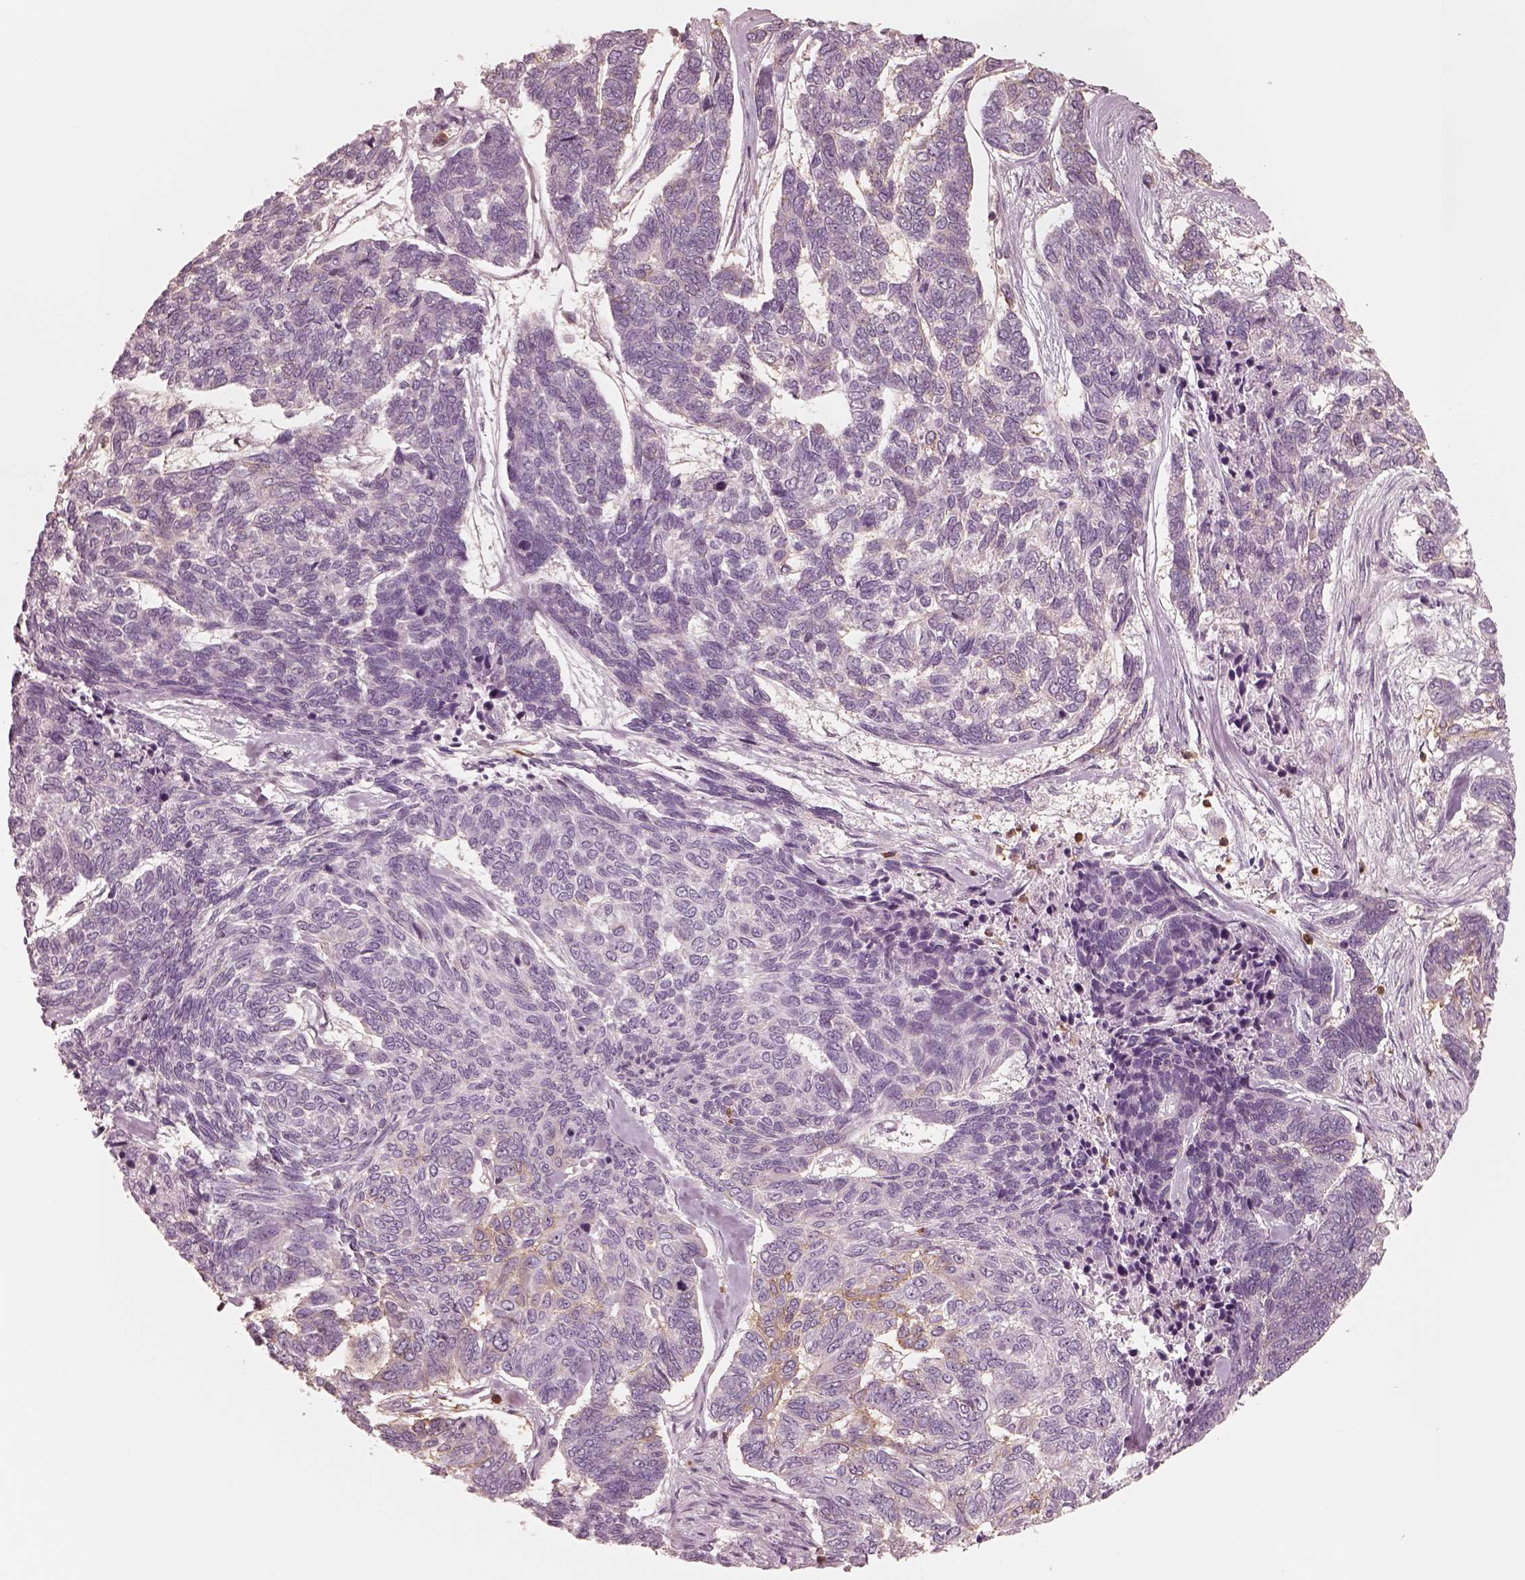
{"staining": {"intensity": "weak", "quantity": "25%-75%", "location": "cytoplasmic/membranous"}, "tissue": "skin cancer", "cell_type": "Tumor cells", "image_type": "cancer", "snomed": [{"axis": "morphology", "description": "Basal cell carcinoma"}, {"axis": "topography", "description": "Skin"}], "caption": "Tumor cells display weak cytoplasmic/membranous staining in about 25%-75% of cells in skin basal cell carcinoma. (IHC, brightfield microscopy, high magnification).", "gene": "GPRIN1", "patient": {"sex": "female", "age": 65}}